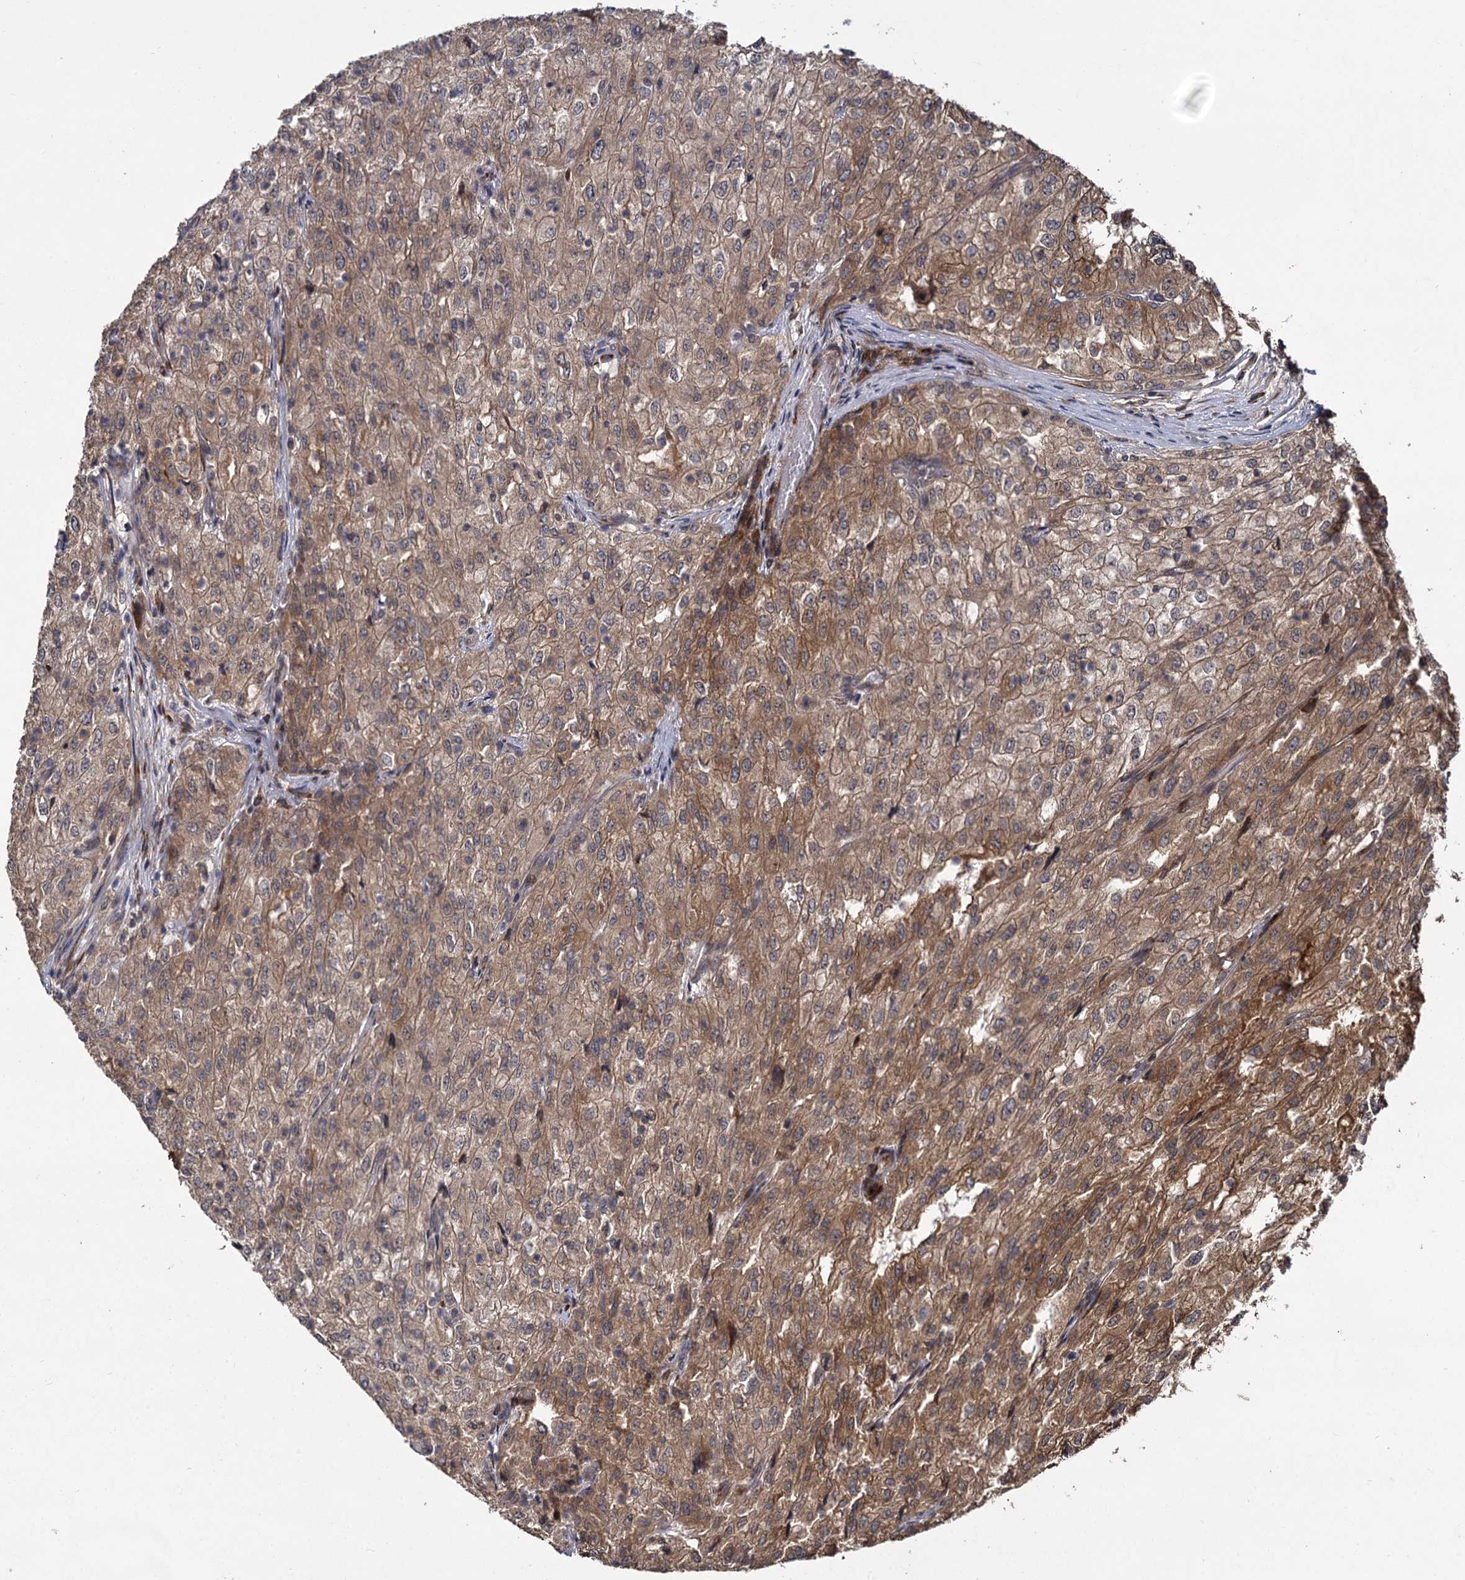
{"staining": {"intensity": "moderate", "quantity": ">75%", "location": "cytoplasmic/membranous"}, "tissue": "renal cancer", "cell_type": "Tumor cells", "image_type": "cancer", "snomed": [{"axis": "morphology", "description": "Adenocarcinoma, NOS"}, {"axis": "topography", "description": "Kidney"}], "caption": "An image of human renal adenocarcinoma stained for a protein demonstrates moderate cytoplasmic/membranous brown staining in tumor cells.", "gene": "INPPL1", "patient": {"sex": "female", "age": 54}}